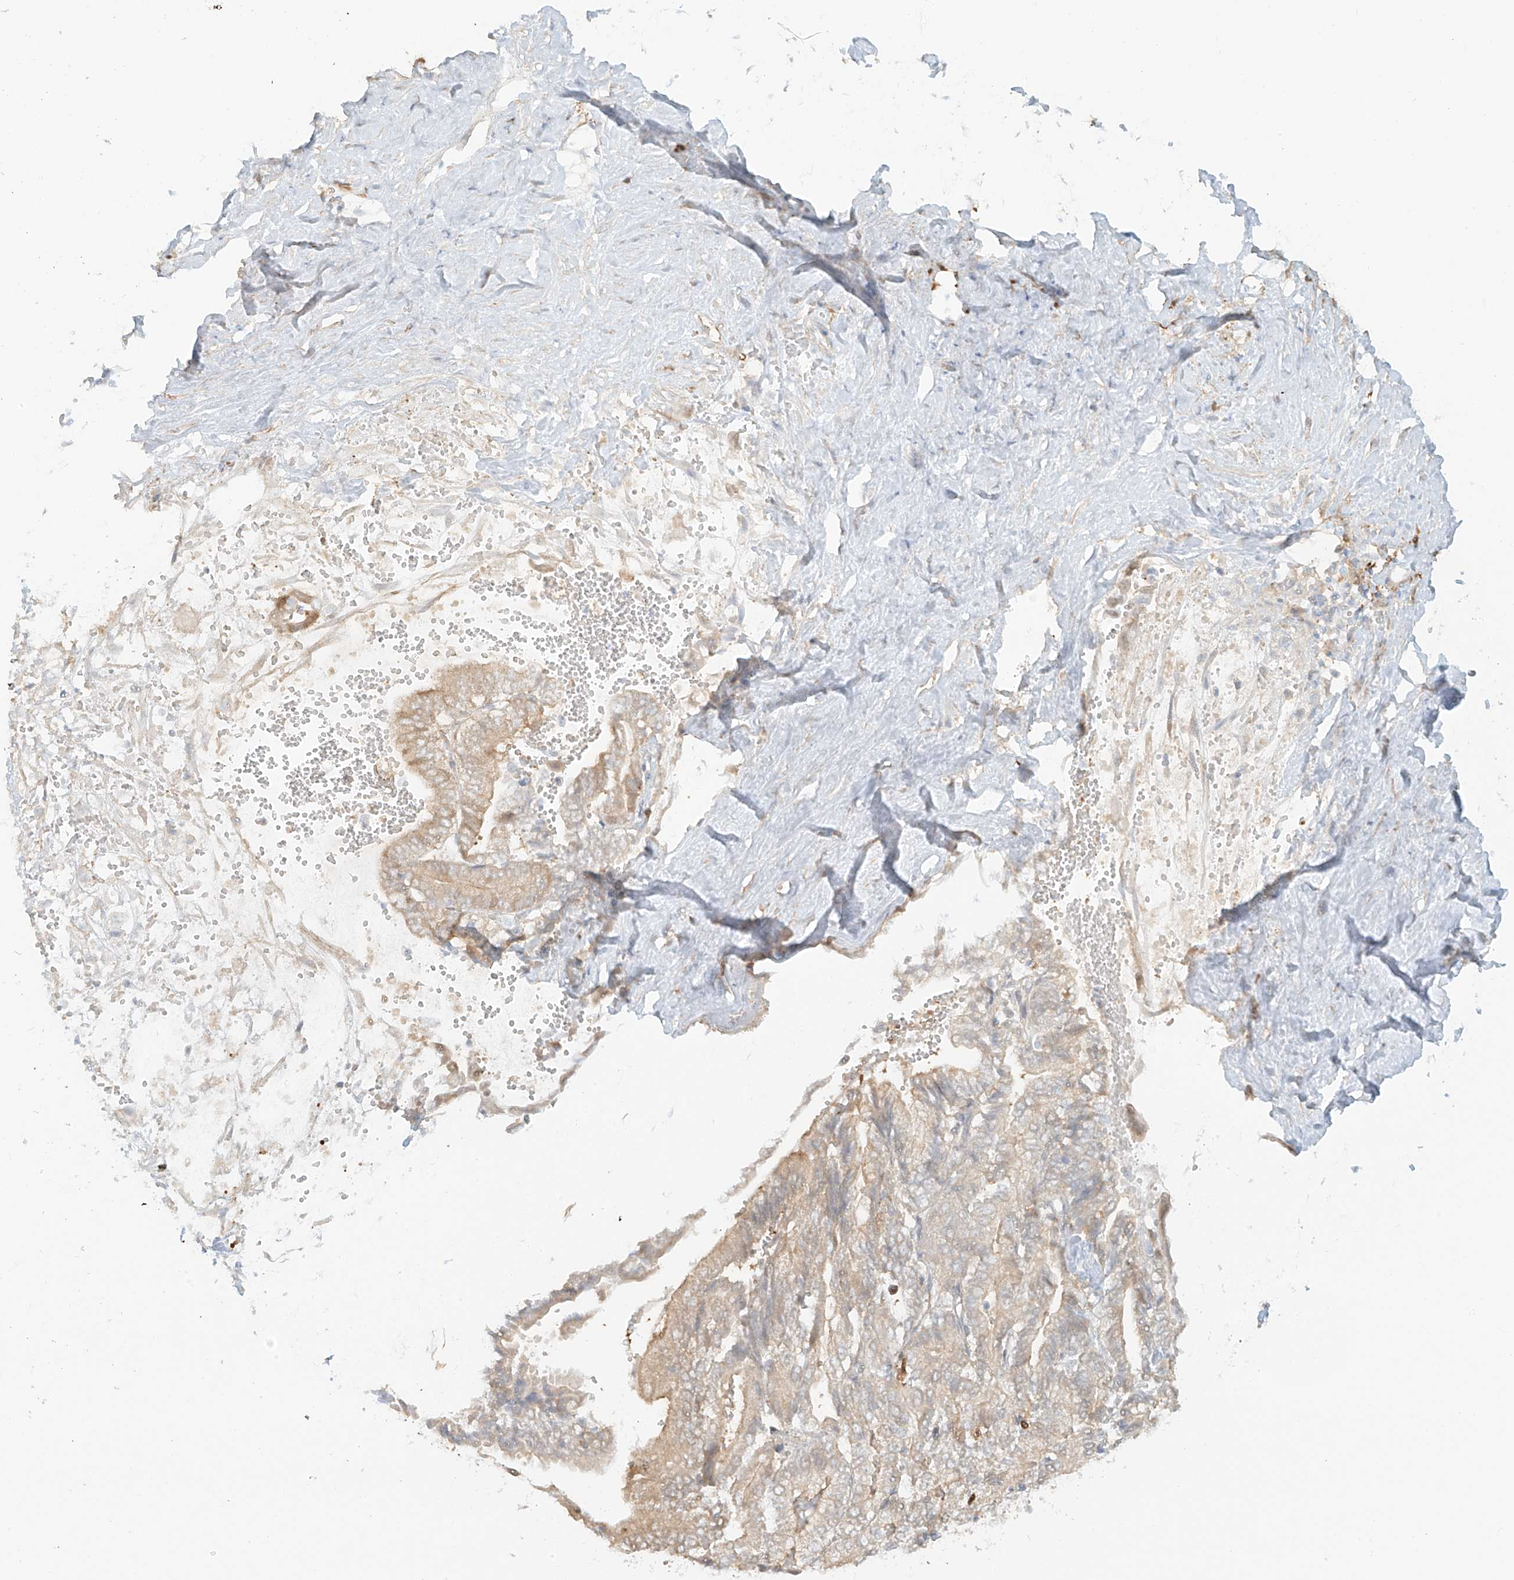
{"staining": {"intensity": "weak", "quantity": ">75%", "location": "cytoplasmic/membranous"}, "tissue": "liver cancer", "cell_type": "Tumor cells", "image_type": "cancer", "snomed": [{"axis": "morphology", "description": "Cholangiocarcinoma"}, {"axis": "topography", "description": "Liver"}], "caption": "IHC of human liver cholangiocarcinoma shows low levels of weak cytoplasmic/membranous positivity in about >75% of tumor cells. (DAB (3,3'-diaminobenzidine) = brown stain, brightfield microscopy at high magnification).", "gene": "UPK1B", "patient": {"sex": "female", "age": 75}}